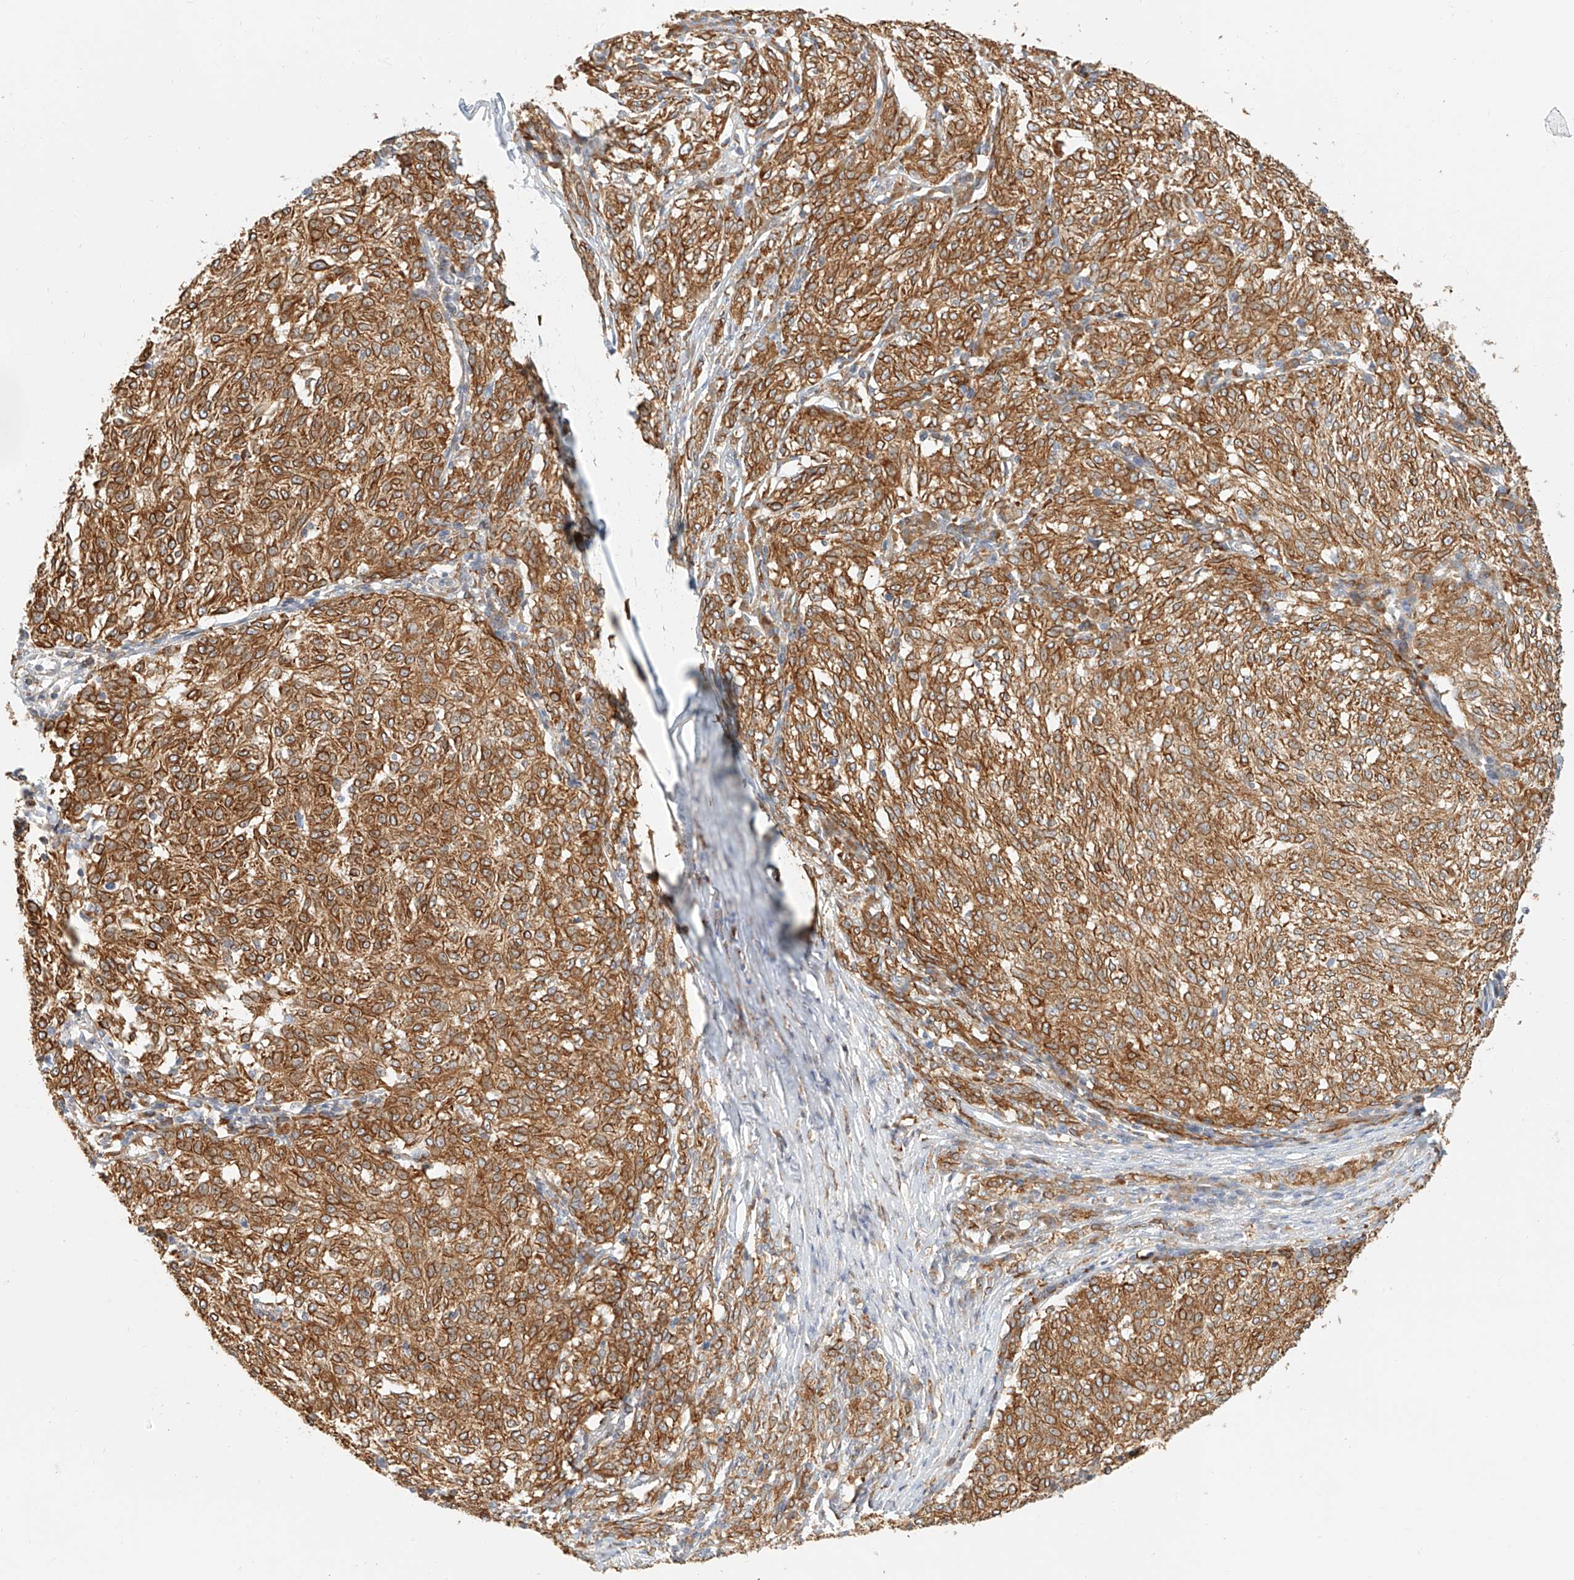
{"staining": {"intensity": "moderate", "quantity": ">75%", "location": "cytoplasmic/membranous"}, "tissue": "melanoma", "cell_type": "Tumor cells", "image_type": "cancer", "snomed": [{"axis": "morphology", "description": "Malignant melanoma, NOS"}, {"axis": "topography", "description": "Skin"}], "caption": "This micrograph displays immunohistochemistry (IHC) staining of human melanoma, with medium moderate cytoplasmic/membranous expression in about >75% of tumor cells.", "gene": "DHRS7", "patient": {"sex": "female", "age": 72}}